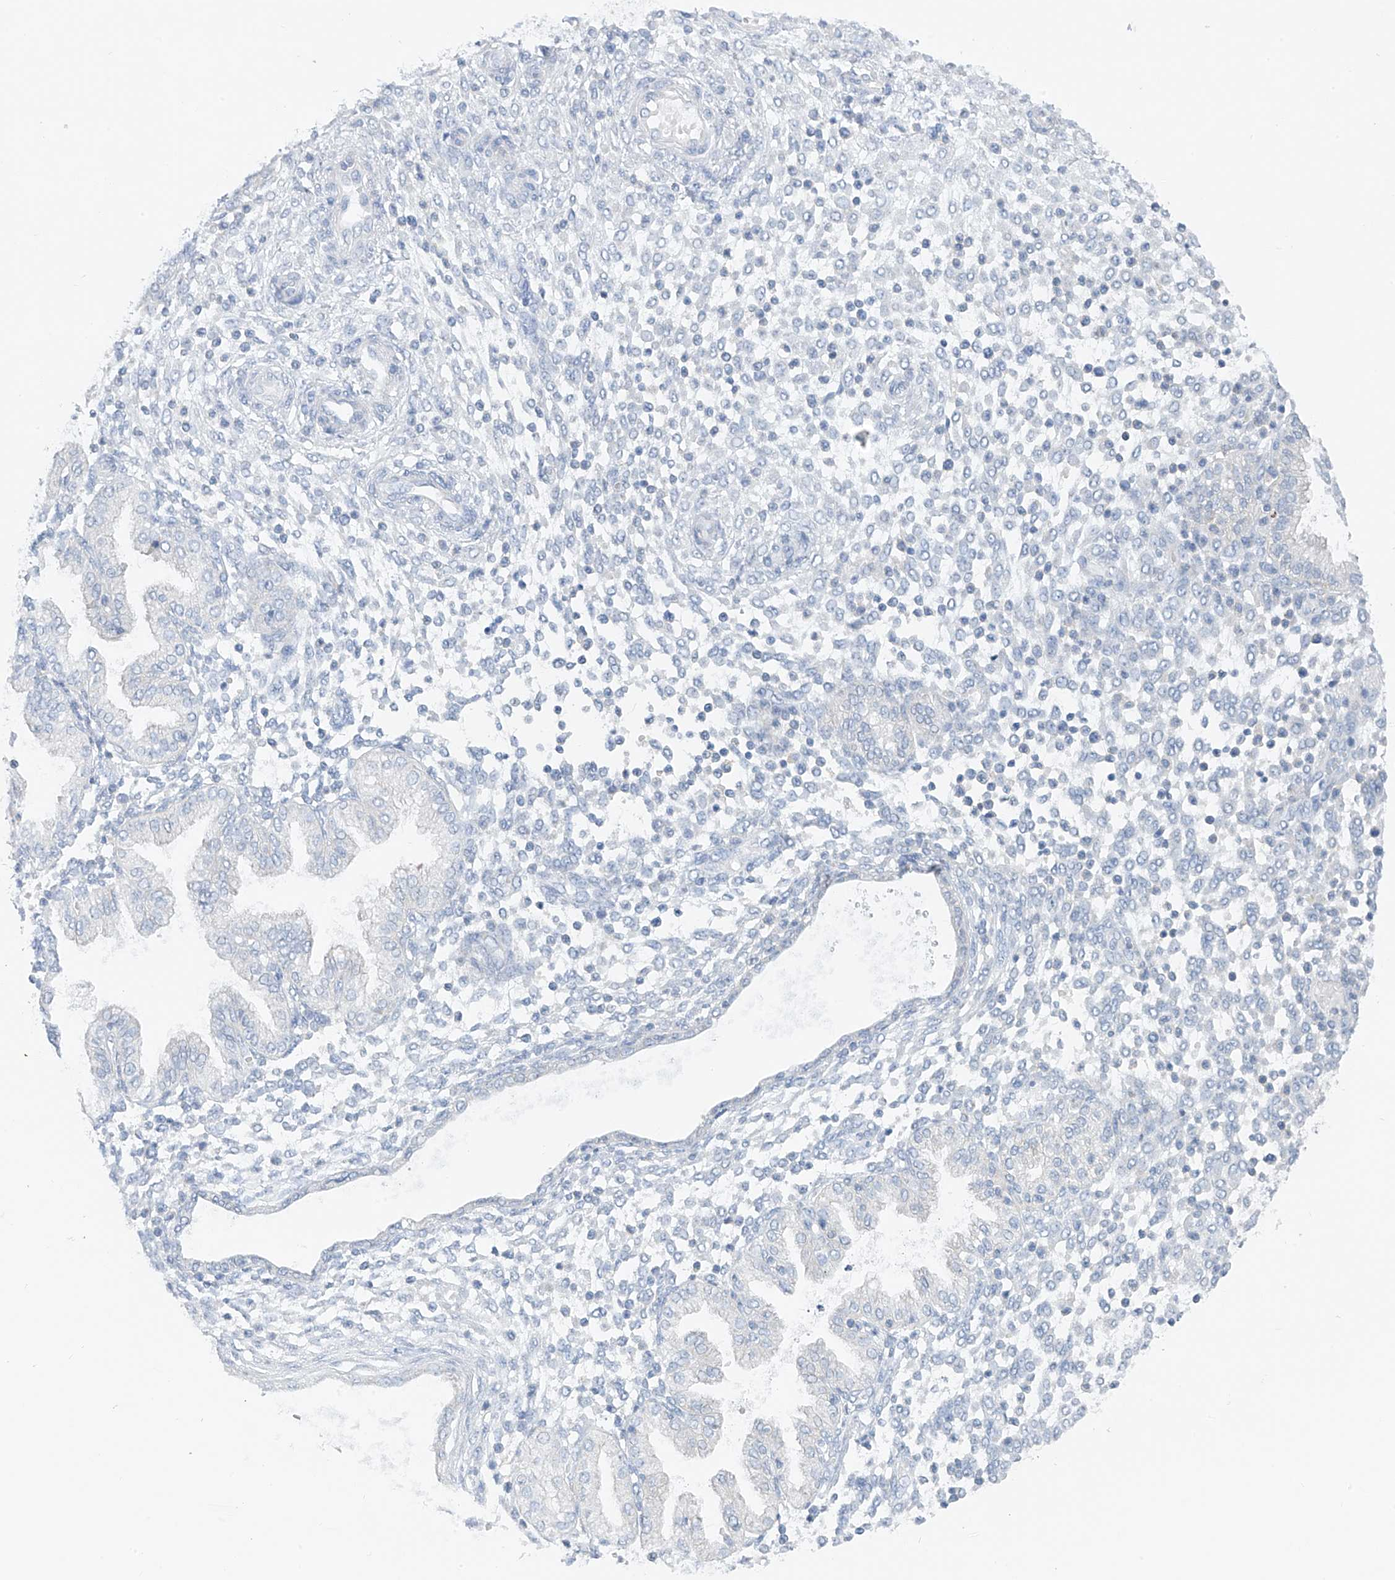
{"staining": {"intensity": "negative", "quantity": "none", "location": "none"}, "tissue": "endometrium", "cell_type": "Cells in endometrial stroma", "image_type": "normal", "snomed": [{"axis": "morphology", "description": "Normal tissue, NOS"}, {"axis": "topography", "description": "Endometrium"}], "caption": "DAB (3,3'-diaminobenzidine) immunohistochemical staining of unremarkable endometrium displays no significant positivity in cells in endometrial stroma.", "gene": "POMGNT2", "patient": {"sex": "female", "age": 53}}